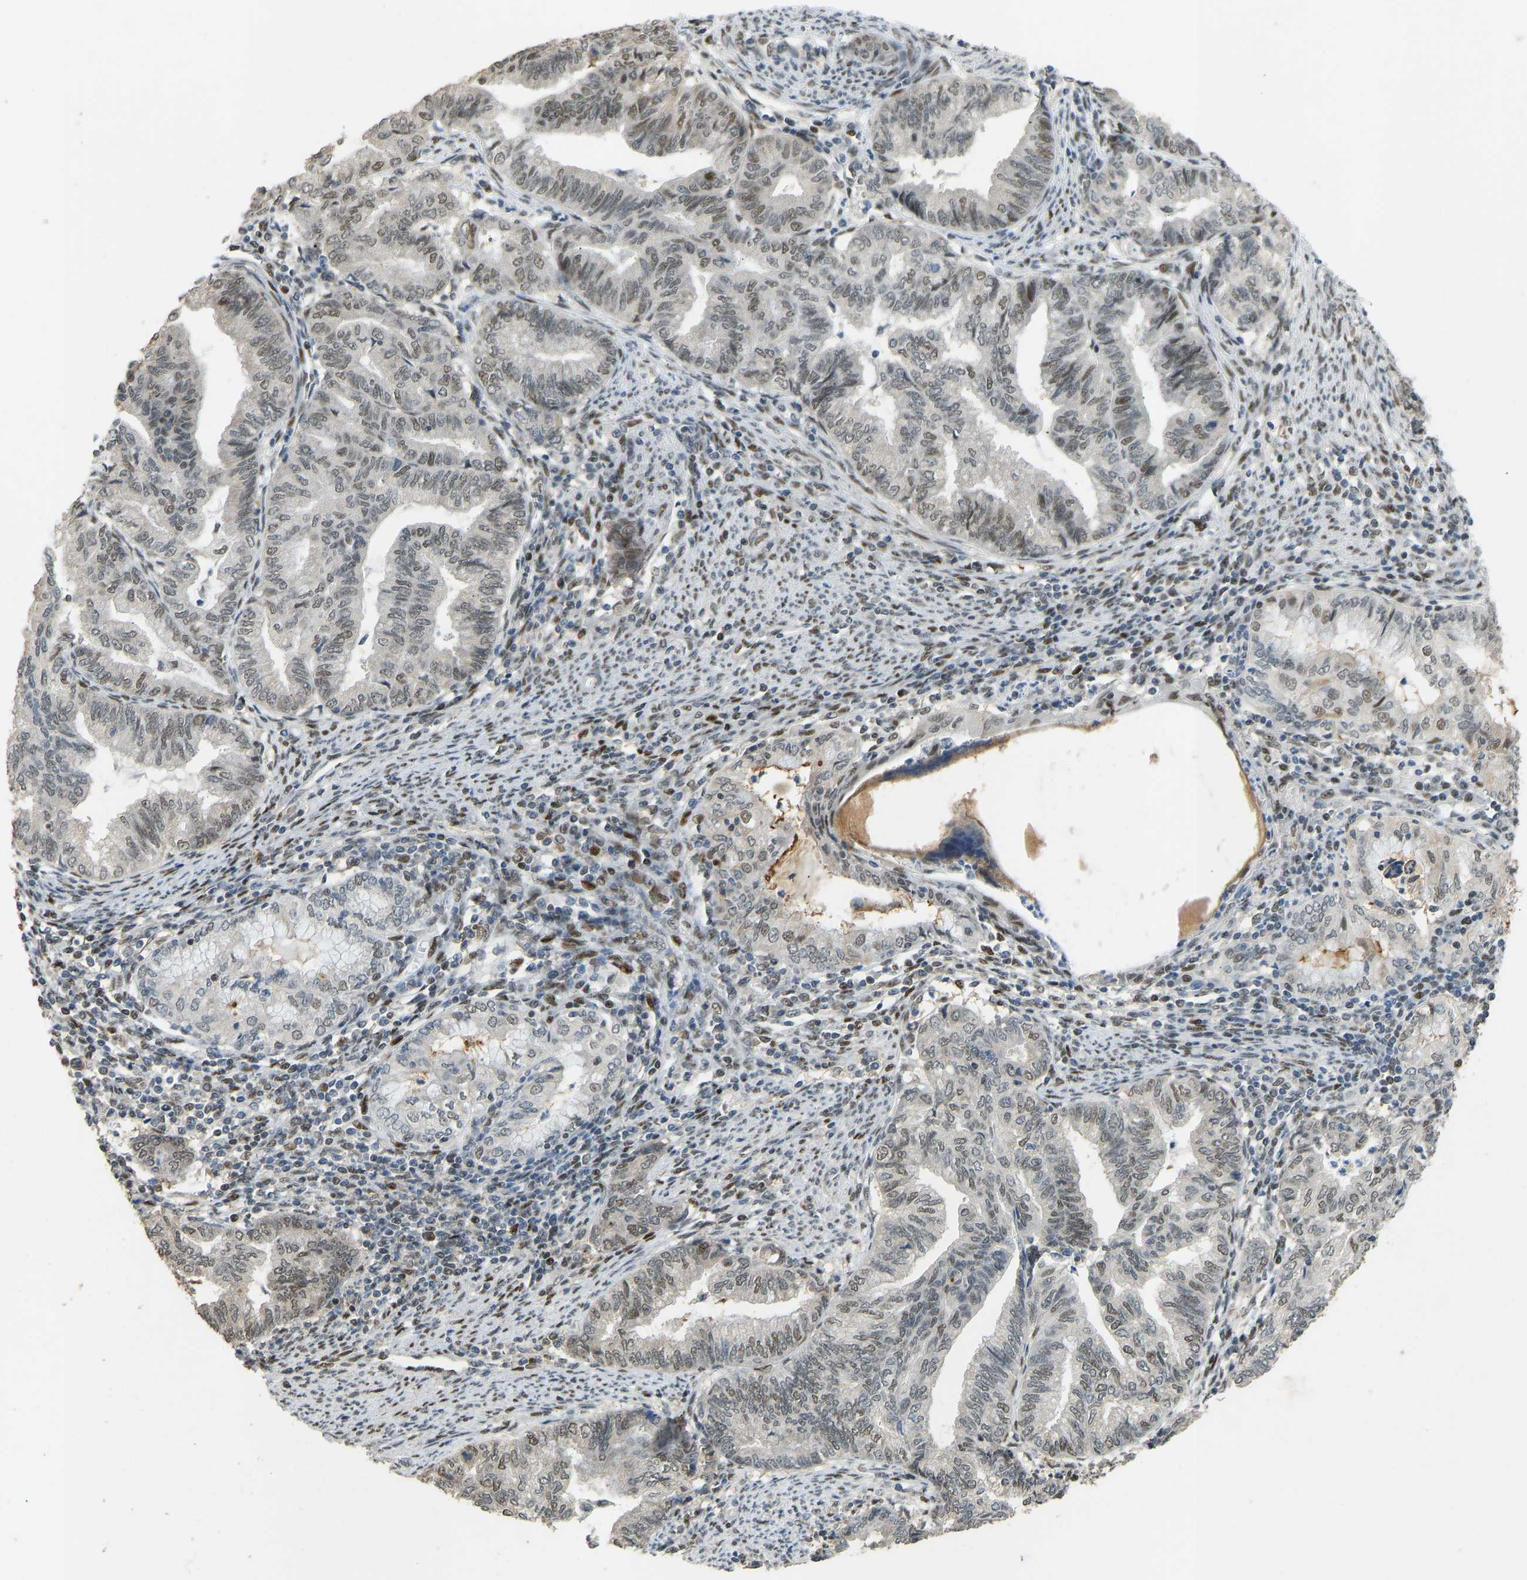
{"staining": {"intensity": "weak", "quantity": "25%-75%", "location": "nuclear"}, "tissue": "endometrial cancer", "cell_type": "Tumor cells", "image_type": "cancer", "snomed": [{"axis": "morphology", "description": "Adenocarcinoma, NOS"}, {"axis": "topography", "description": "Endometrium"}], "caption": "An immunohistochemistry (IHC) photomicrograph of tumor tissue is shown. Protein staining in brown labels weak nuclear positivity in endometrial cancer (adenocarcinoma) within tumor cells.", "gene": "FOXK1", "patient": {"sex": "female", "age": 79}}